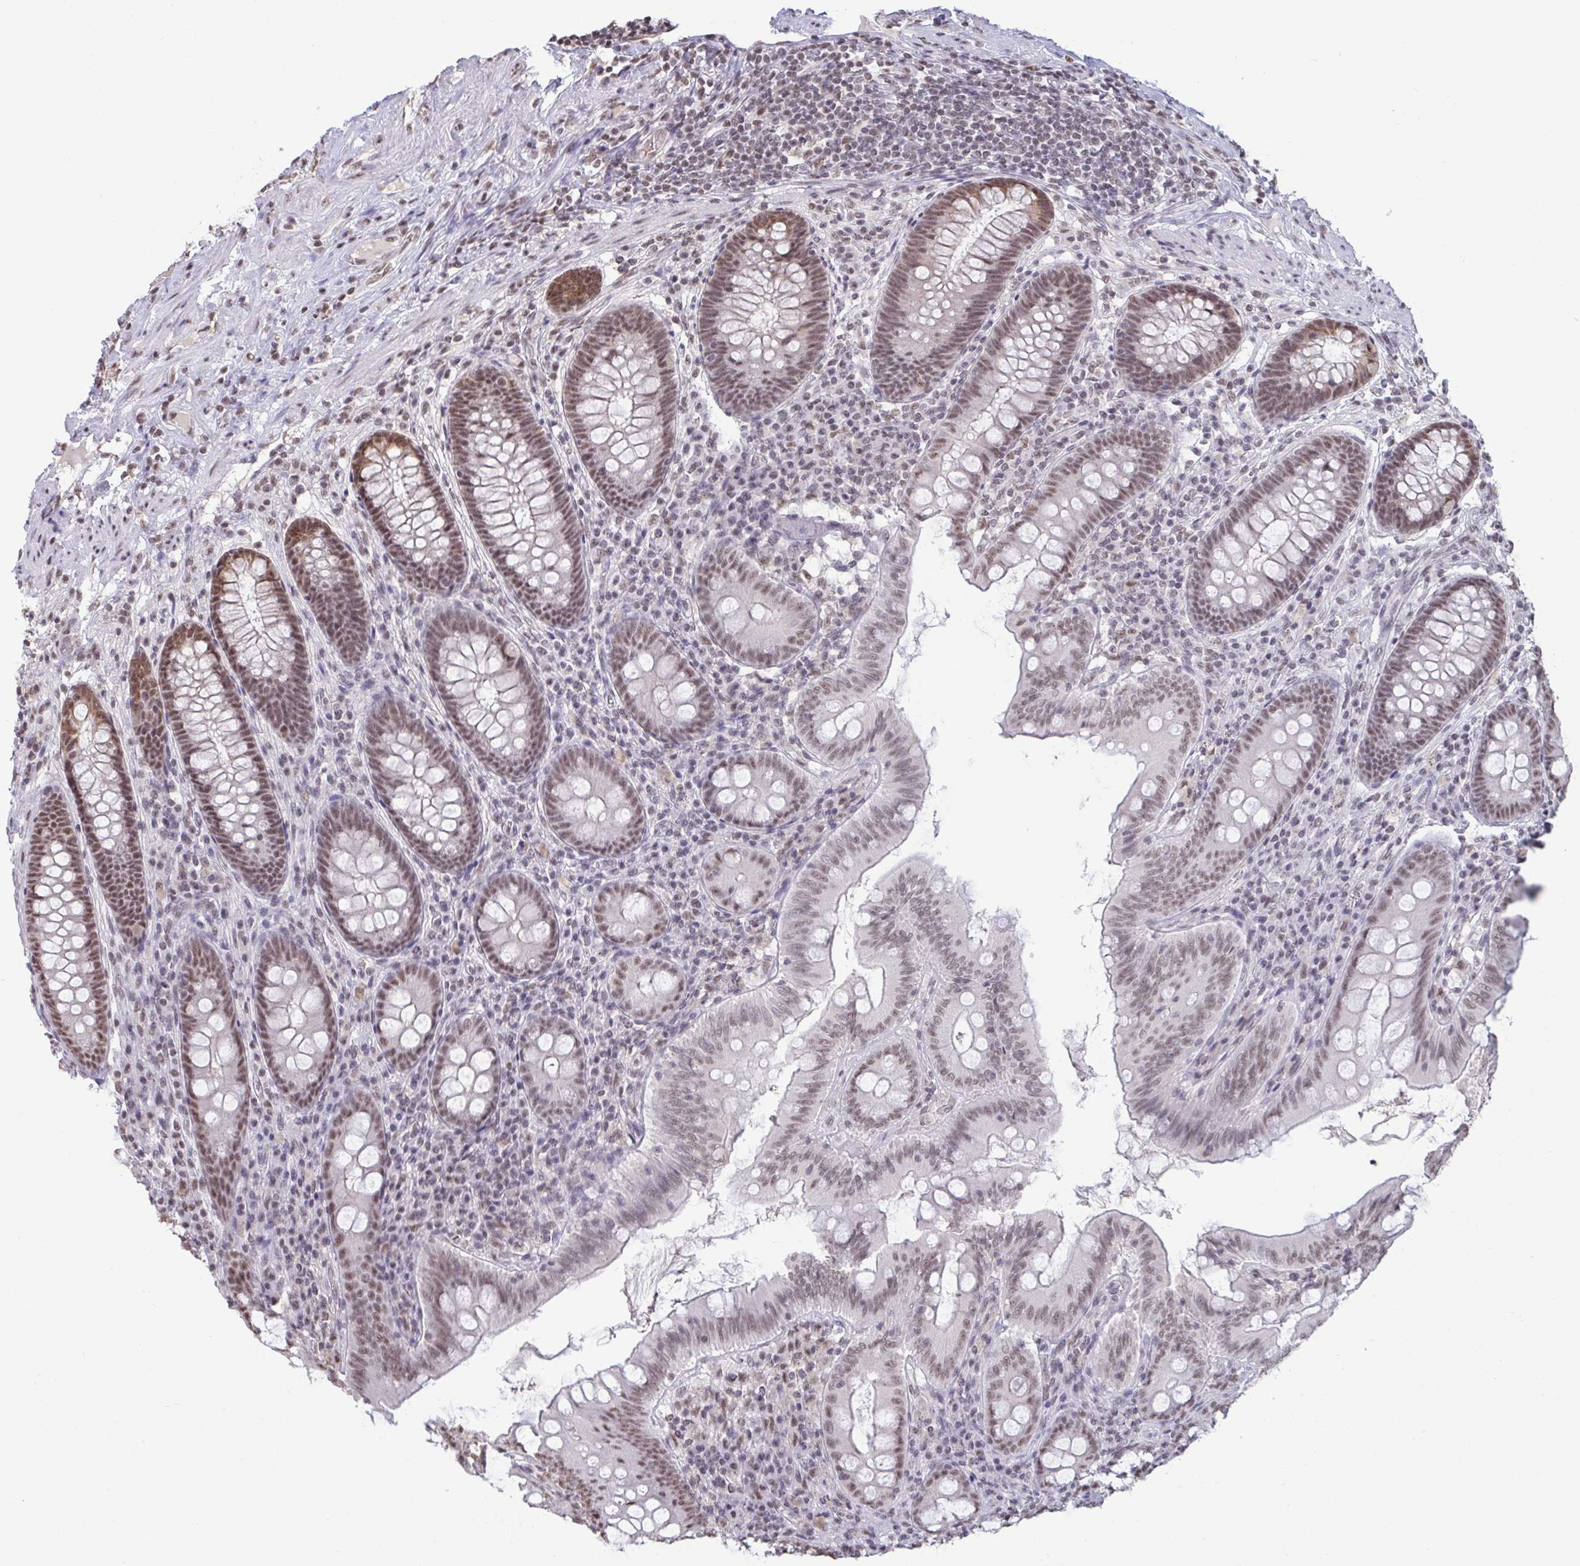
{"staining": {"intensity": "moderate", "quantity": ">75%", "location": "nuclear"}, "tissue": "appendix", "cell_type": "Glandular cells", "image_type": "normal", "snomed": [{"axis": "morphology", "description": "Normal tissue, NOS"}, {"axis": "topography", "description": "Appendix"}], "caption": "About >75% of glandular cells in normal human appendix display moderate nuclear protein staining as visualized by brown immunohistochemical staining.", "gene": "PUF60", "patient": {"sex": "male", "age": 71}}